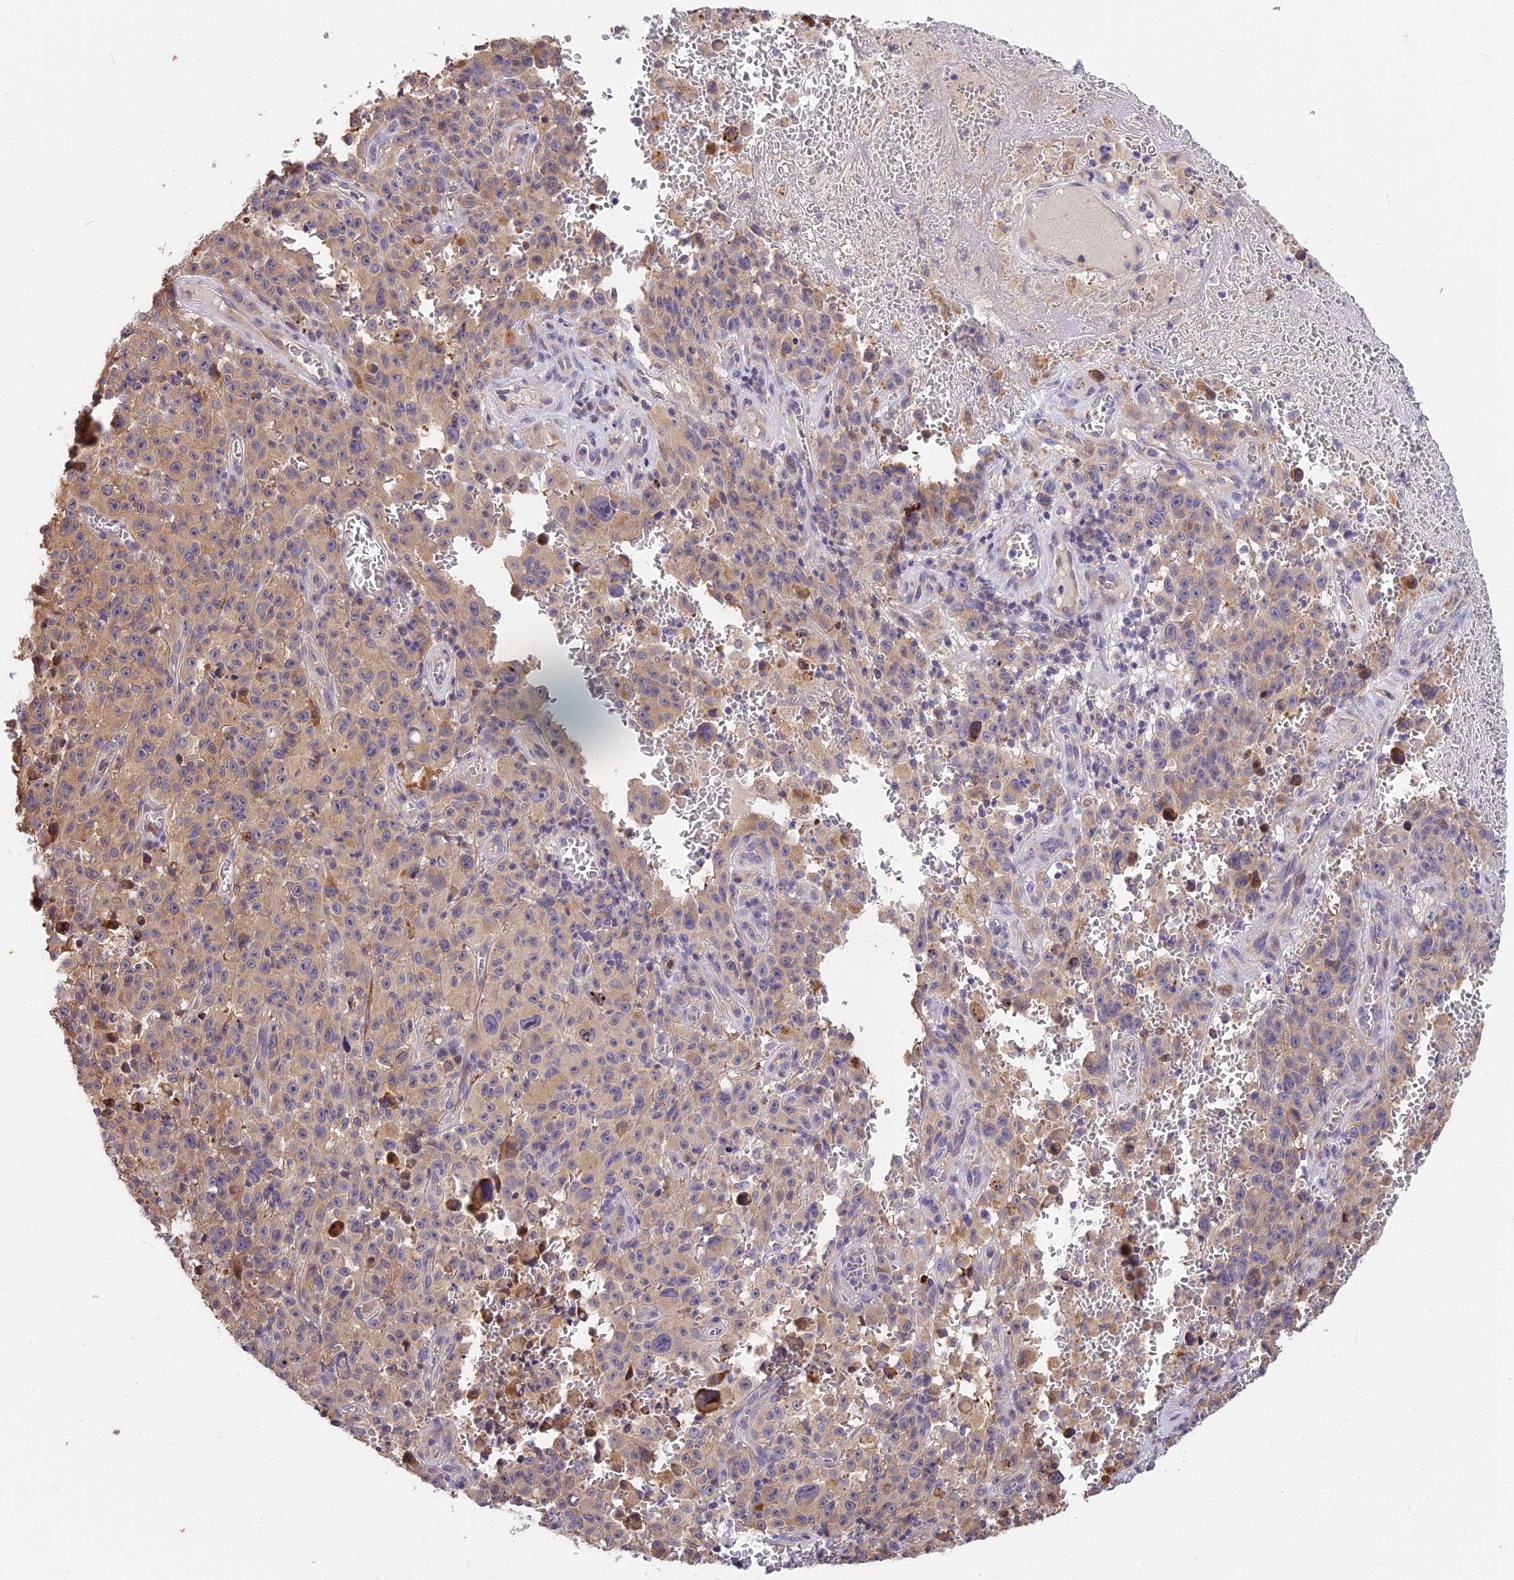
{"staining": {"intensity": "moderate", "quantity": "25%-75%", "location": "cytoplasmic/membranous"}, "tissue": "melanoma", "cell_type": "Tumor cells", "image_type": "cancer", "snomed": [{"axis": "morphology", "description": "Malignant melanoma, NOS"}, {"axis": "topography", "description": "Skin"}], "caption": "DAB (3,3'-diaminobenzidine) immunohistochemical staining of human melanoma exhibits moderate cytoplasmic/membranous protein expression in approximately 25%-75% of tumor cells. The staining was performed using DAB to visualize the protein expression in brown, while the nuclei were stained in blue with hematoxylin (Magnification: 20x).", "gene": "BSCL2", "patient": {"sex": "female", "age": 82}}